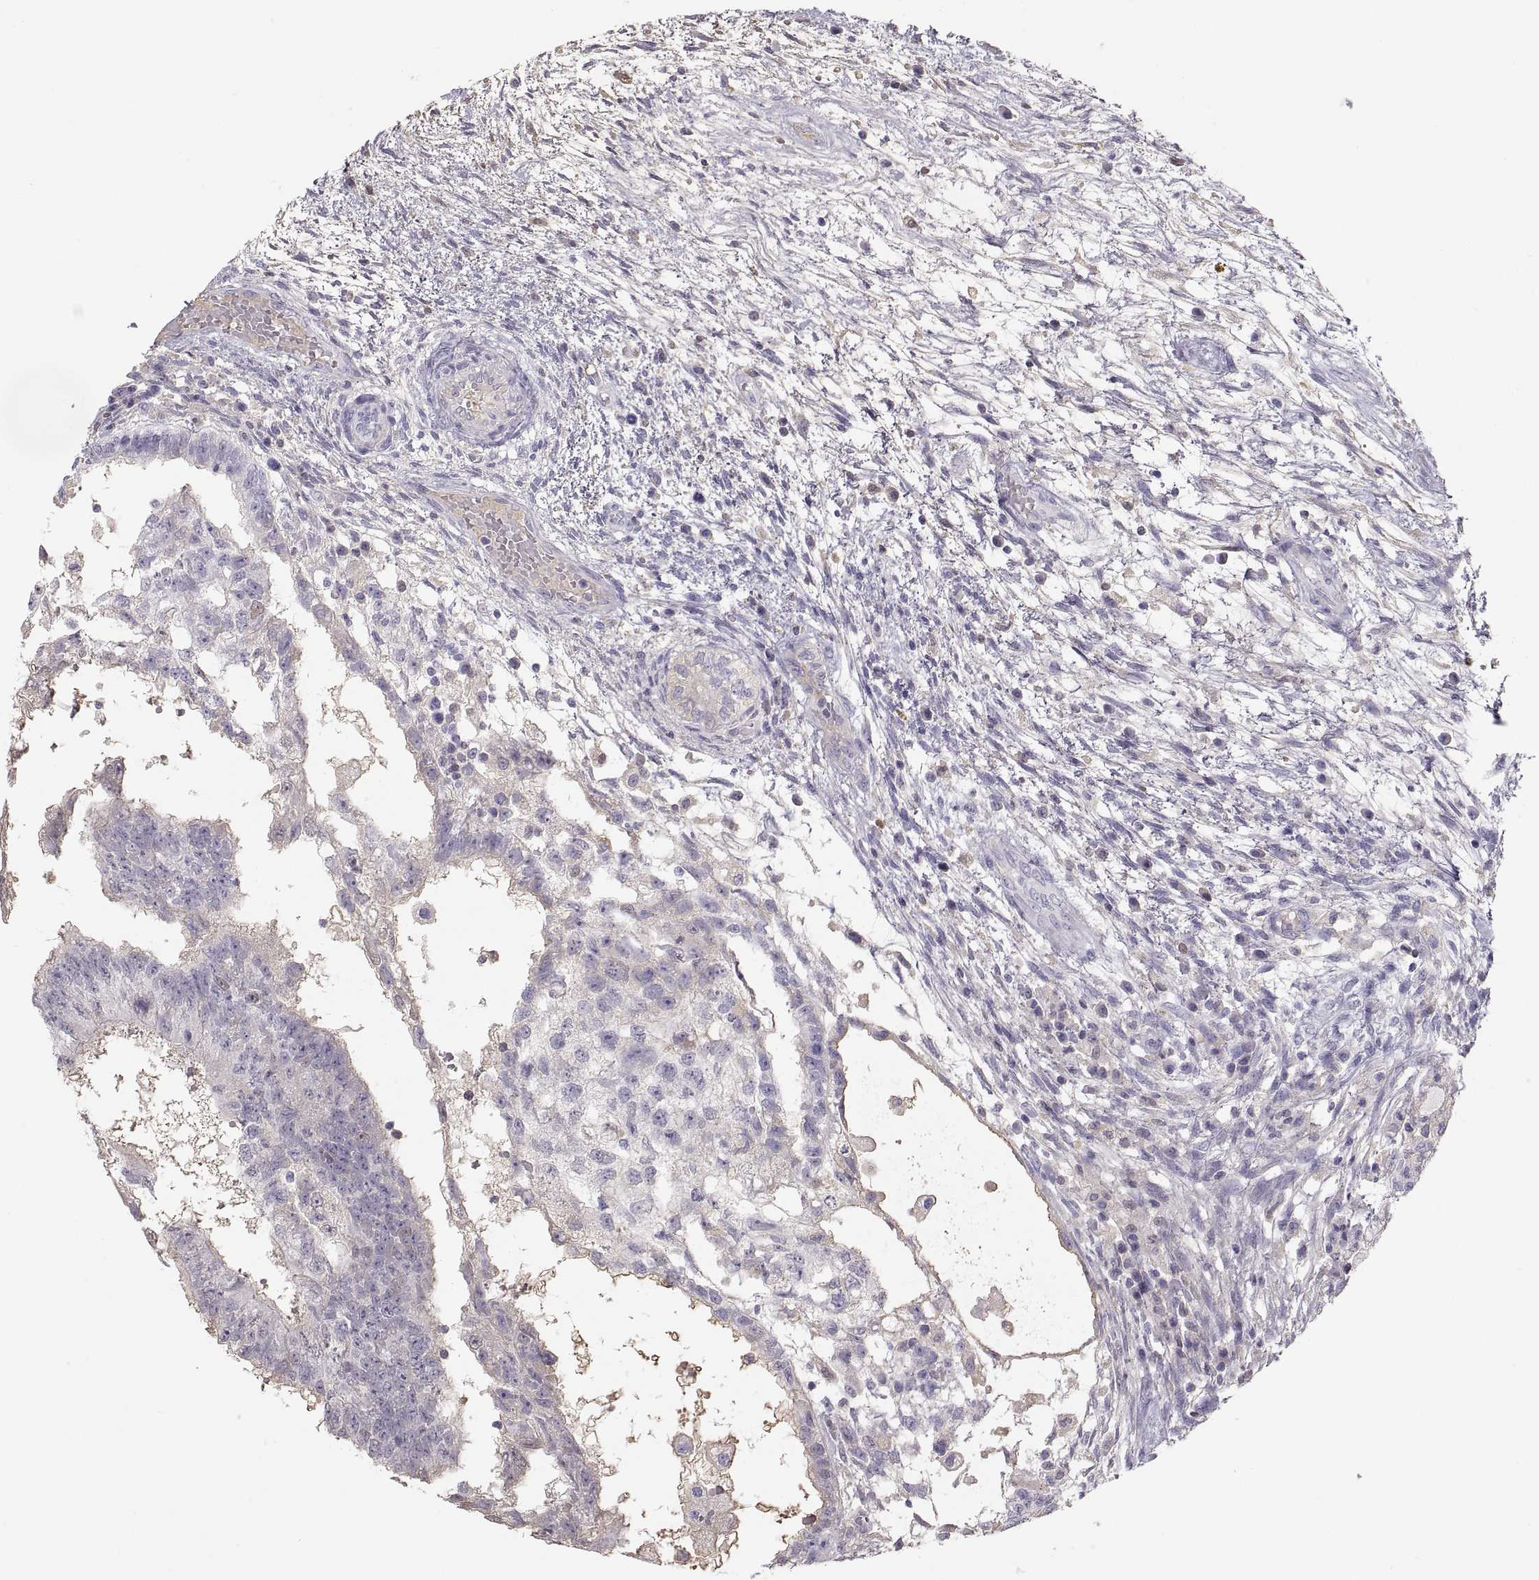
{"staining": {"intensity": "negative", "quantity": "none", "location": "none"}, "tissue": "testis cancer", "cell_type": "Tumor cells", "image_type": "cancer", "snomed": [{"axis": "morphology", "description": "Normal tissue, NOS"}, {"axis": "morphology", "description": "Carcinoma, Embryonal, NOS"}, {"axis": "topography", "description": "Testis"}, {"axis": "topography", "description": "Epididymis"}], "caption": "IHC micrograph of human testis cancer stained for a protein (brown), which shows no staining in tumor cells.", "gene": "MAGEB2", "patient": {"sex": "male", "age": 32}}